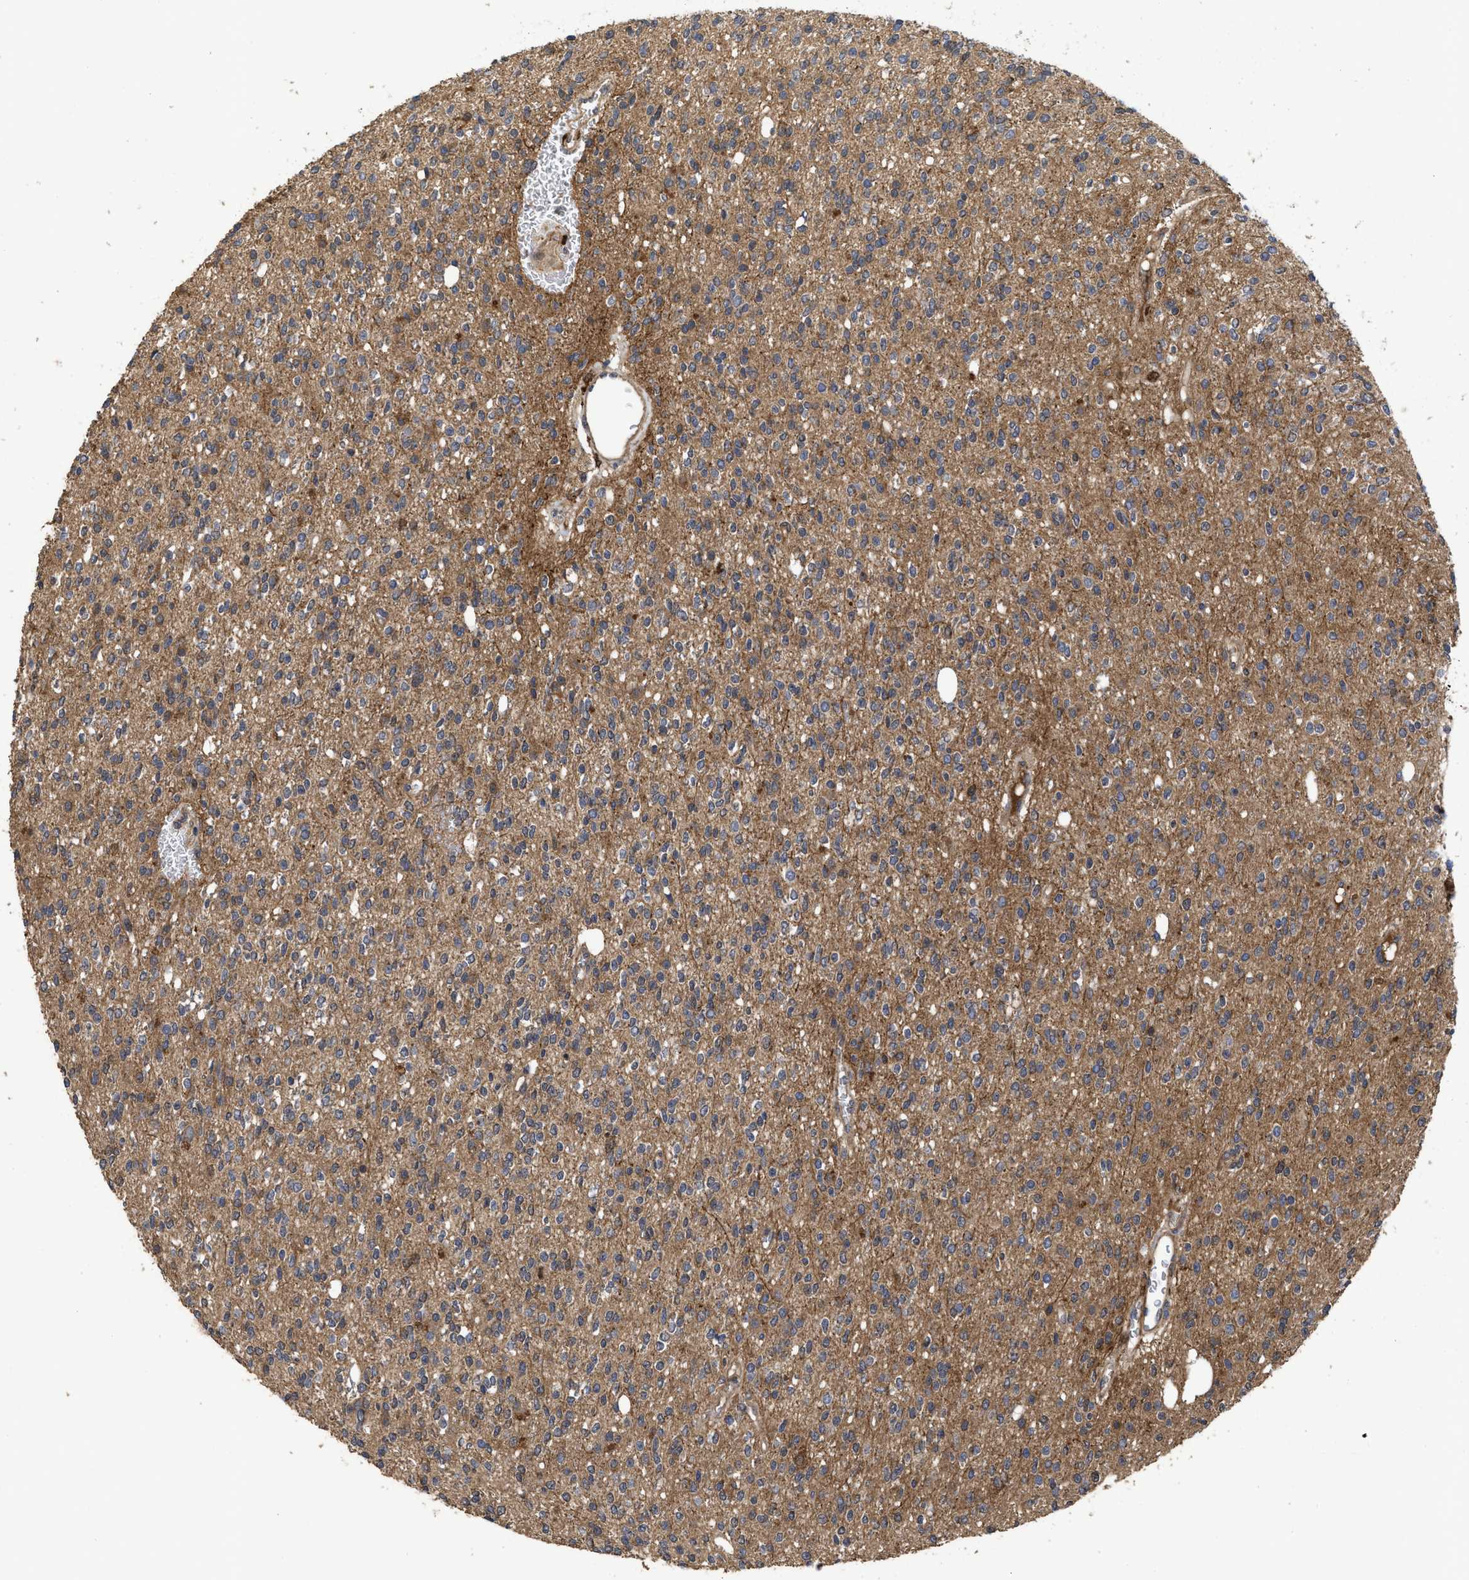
{"staining": {"intensity": "moderate", "quantity": ">75%", "location": "cytoplasmic/membranous"}, "tissue": "glioma", "cell_type": "Tumor cells", "image_type": "cancer", "snomed": [{"axis": "morphology", "description": "Glioma, malignant, High grade"}, {"axis": "topography", "description": "Brain"}], "caption": "Moderate cytoplasmic/membranous protein staining is seen in approximately >75% of tumor cells in high-grade glioma (malignant).", "gene": "CBR3", "patient": {"sex": "male", "age": 34}}